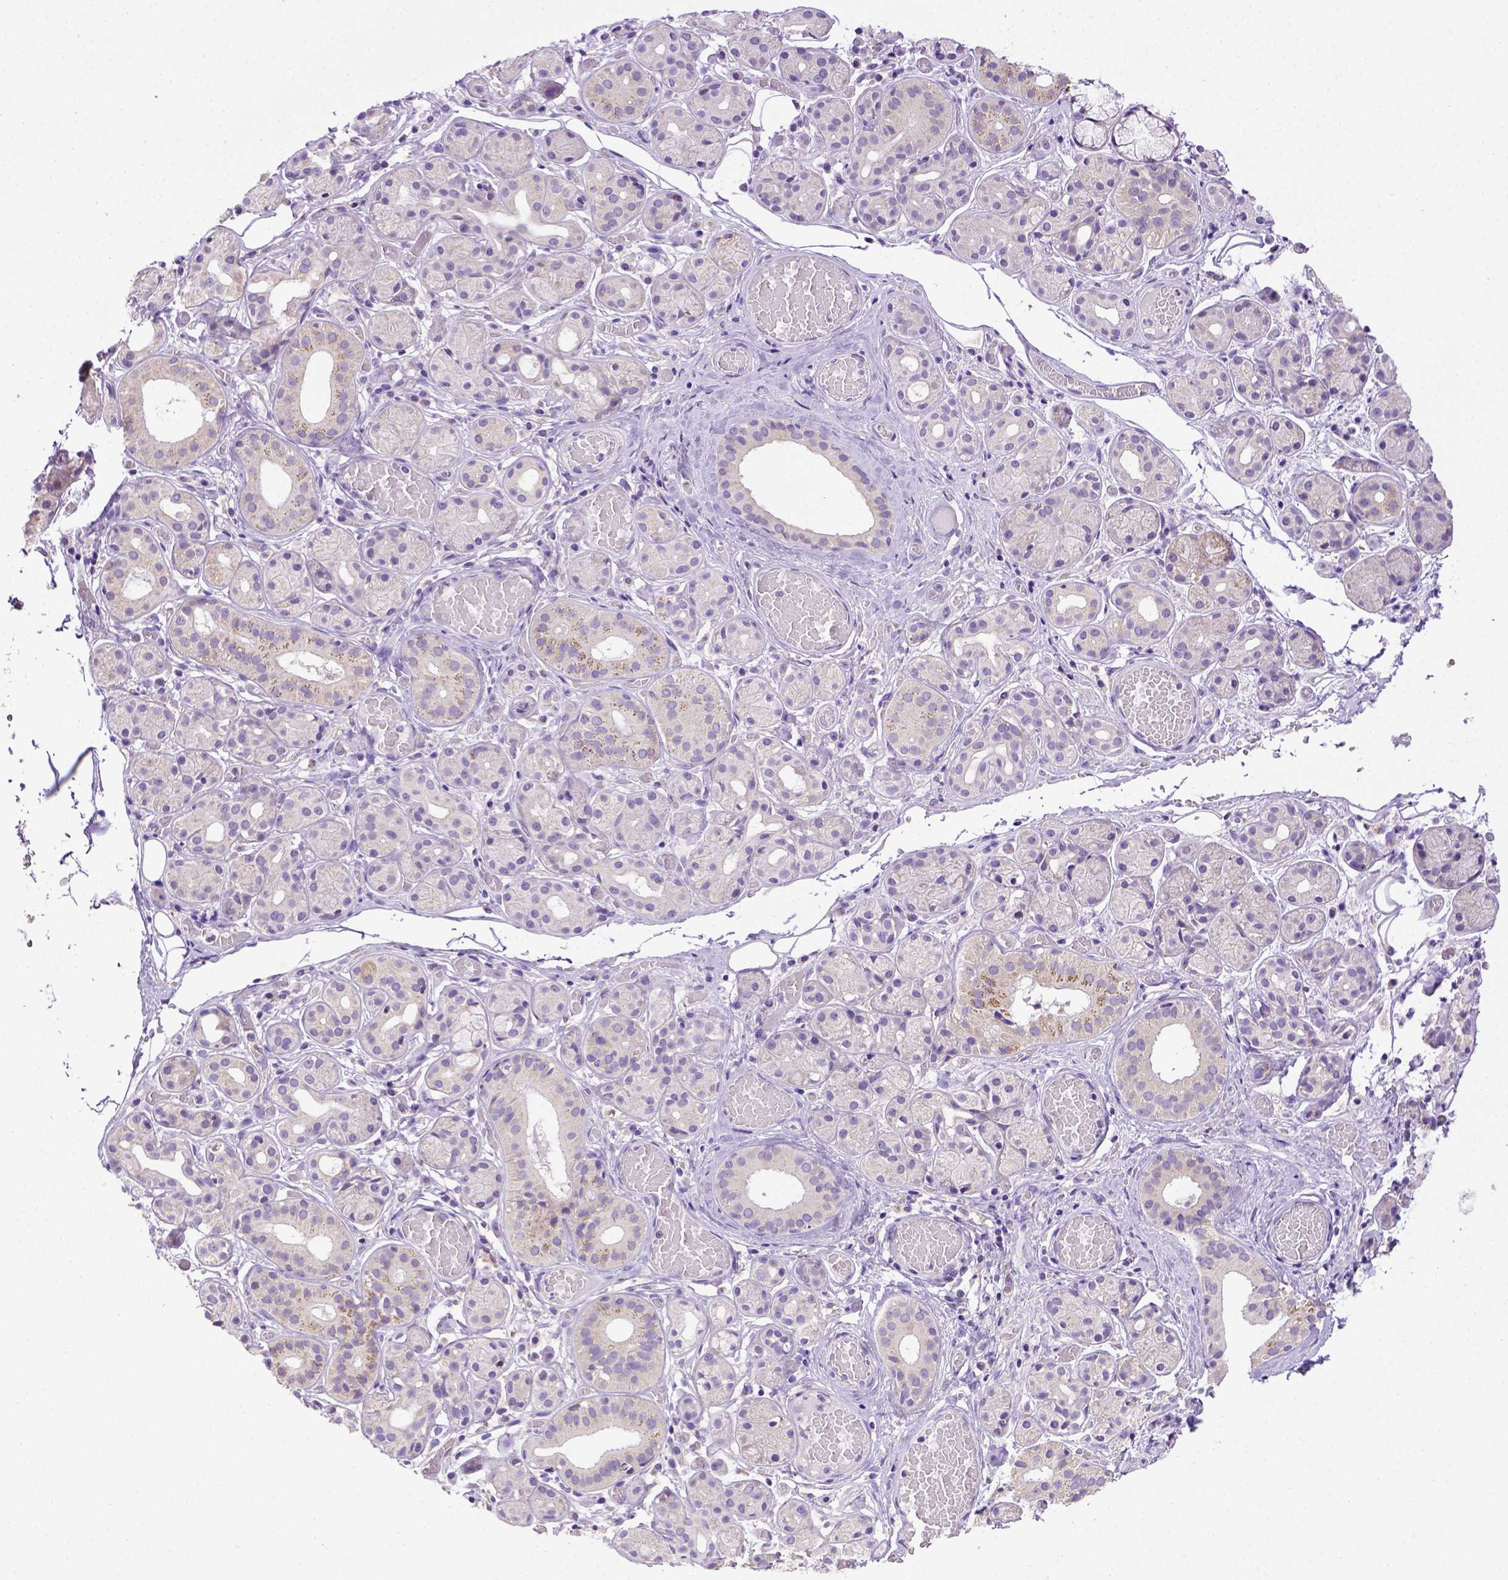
{"staining": {"intensity": "negative", "quantity": "none", "location": "none"}, "tissue": "salivary gland", "cell_type": "Glandular cells", "image_type": "normal", "snomed": [{"axis": "morphology", "description": "Normal tissue, NOS"}, {"axis": "topography", "description": "Salivary gland"}, {"axis": "topography", "description": "Peripheral nerve tissue"}], "caption": "A photomicrograph of salivary gland stained for a protein reveals no brown staining in glandular cells.", "gene": "SPEF1", "patient": {"sex": "male", "age": 71}}